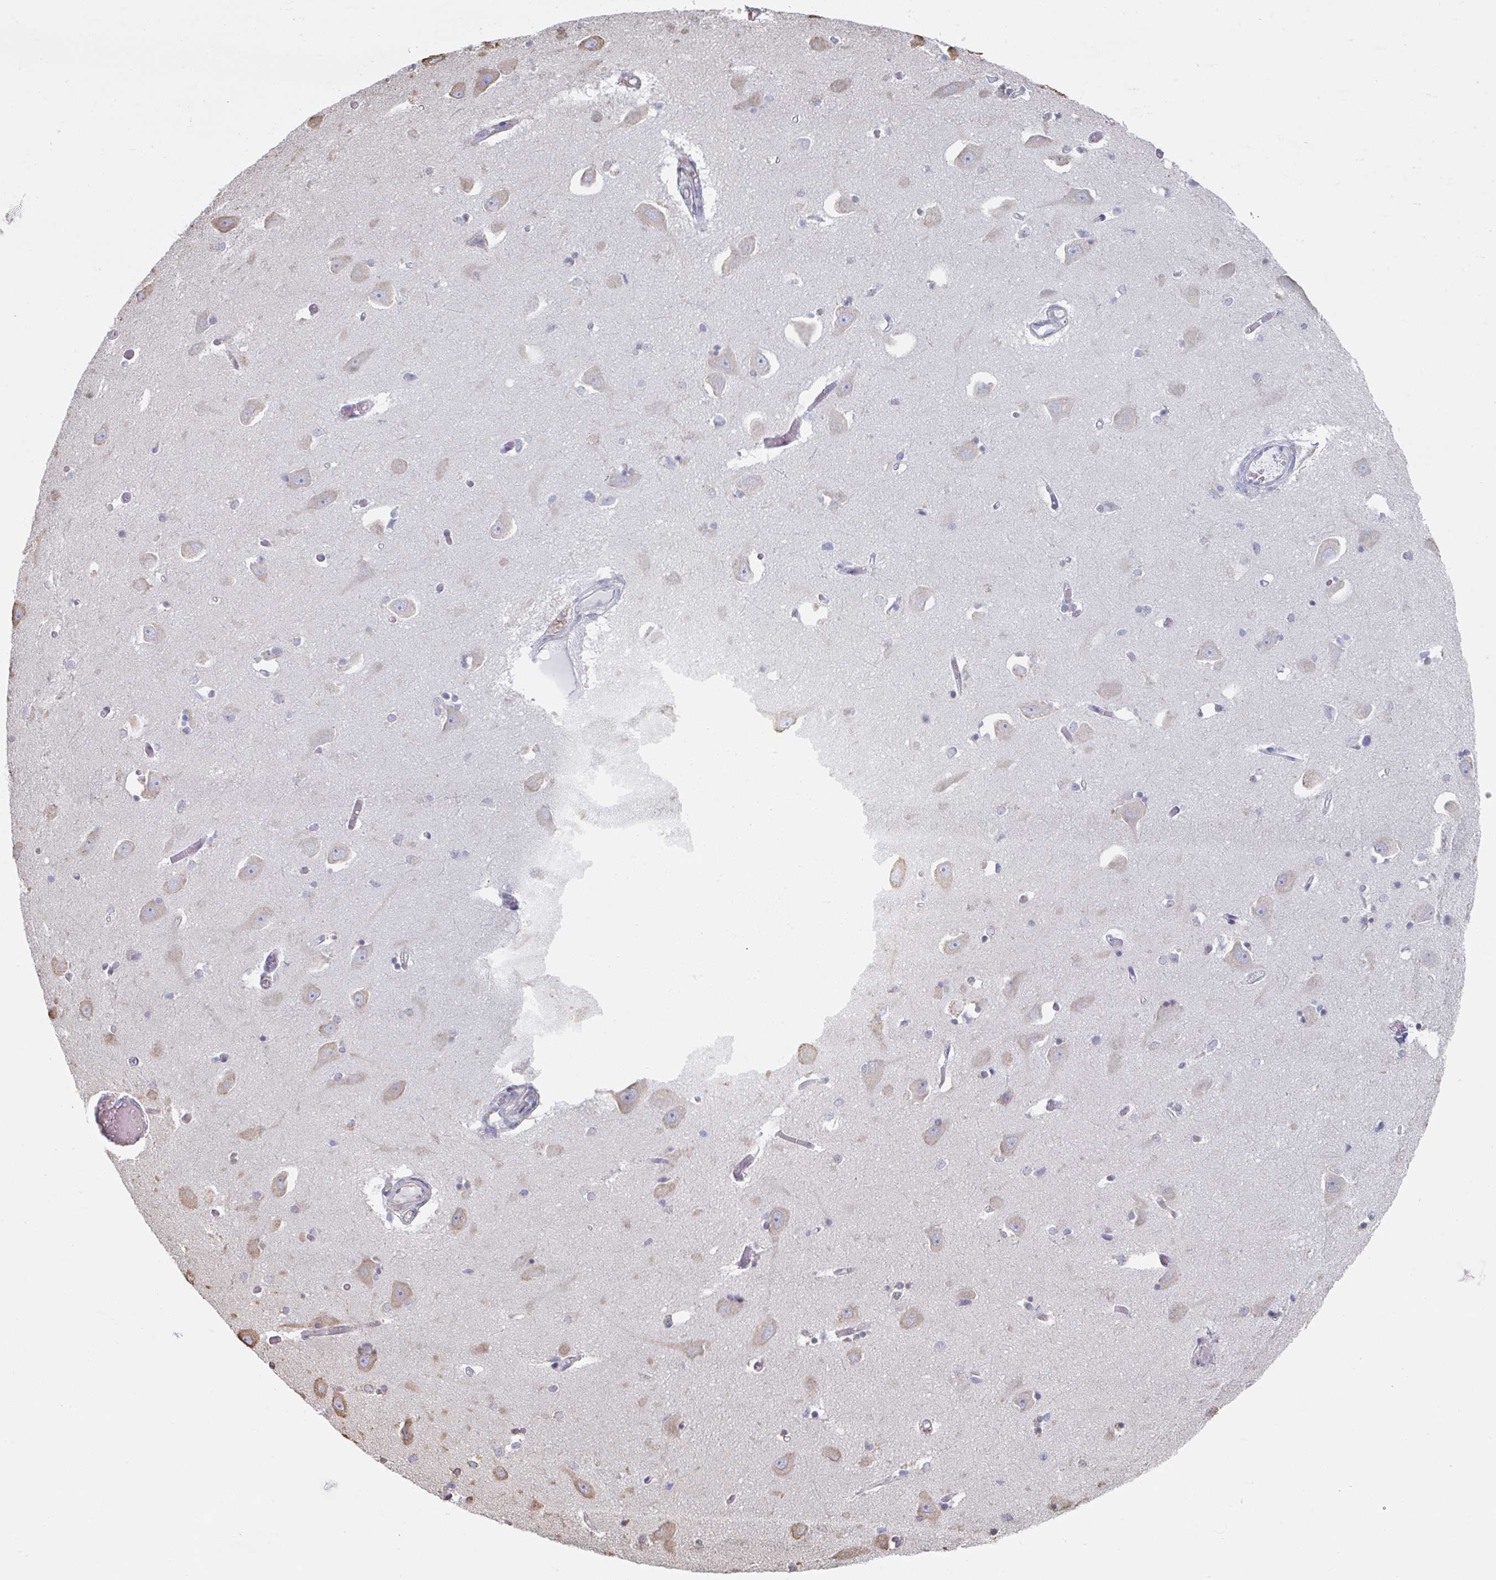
{"staining": {"intensity": "negative", "quantity": "none", "location": "none"}, "tissue": "caudate", "cell_type": "Glial cells", "image_type": "normal", "snomed": [{"axis": "morphology", "description": "Normal tissue, NOS"}, {"axis": "topography", "description": "Lateral ventricle wall"}, {"axis": "topography", "description": "Hippocampus"}], "caption": "Immunohistochemistry (IHC) photomicrograph of unremarkable human caudate stained for a protein (brown), which displays no positivity in glial cells.", "gene": "RAB5IF", "patient": {"sex": "female", "age": 63}}